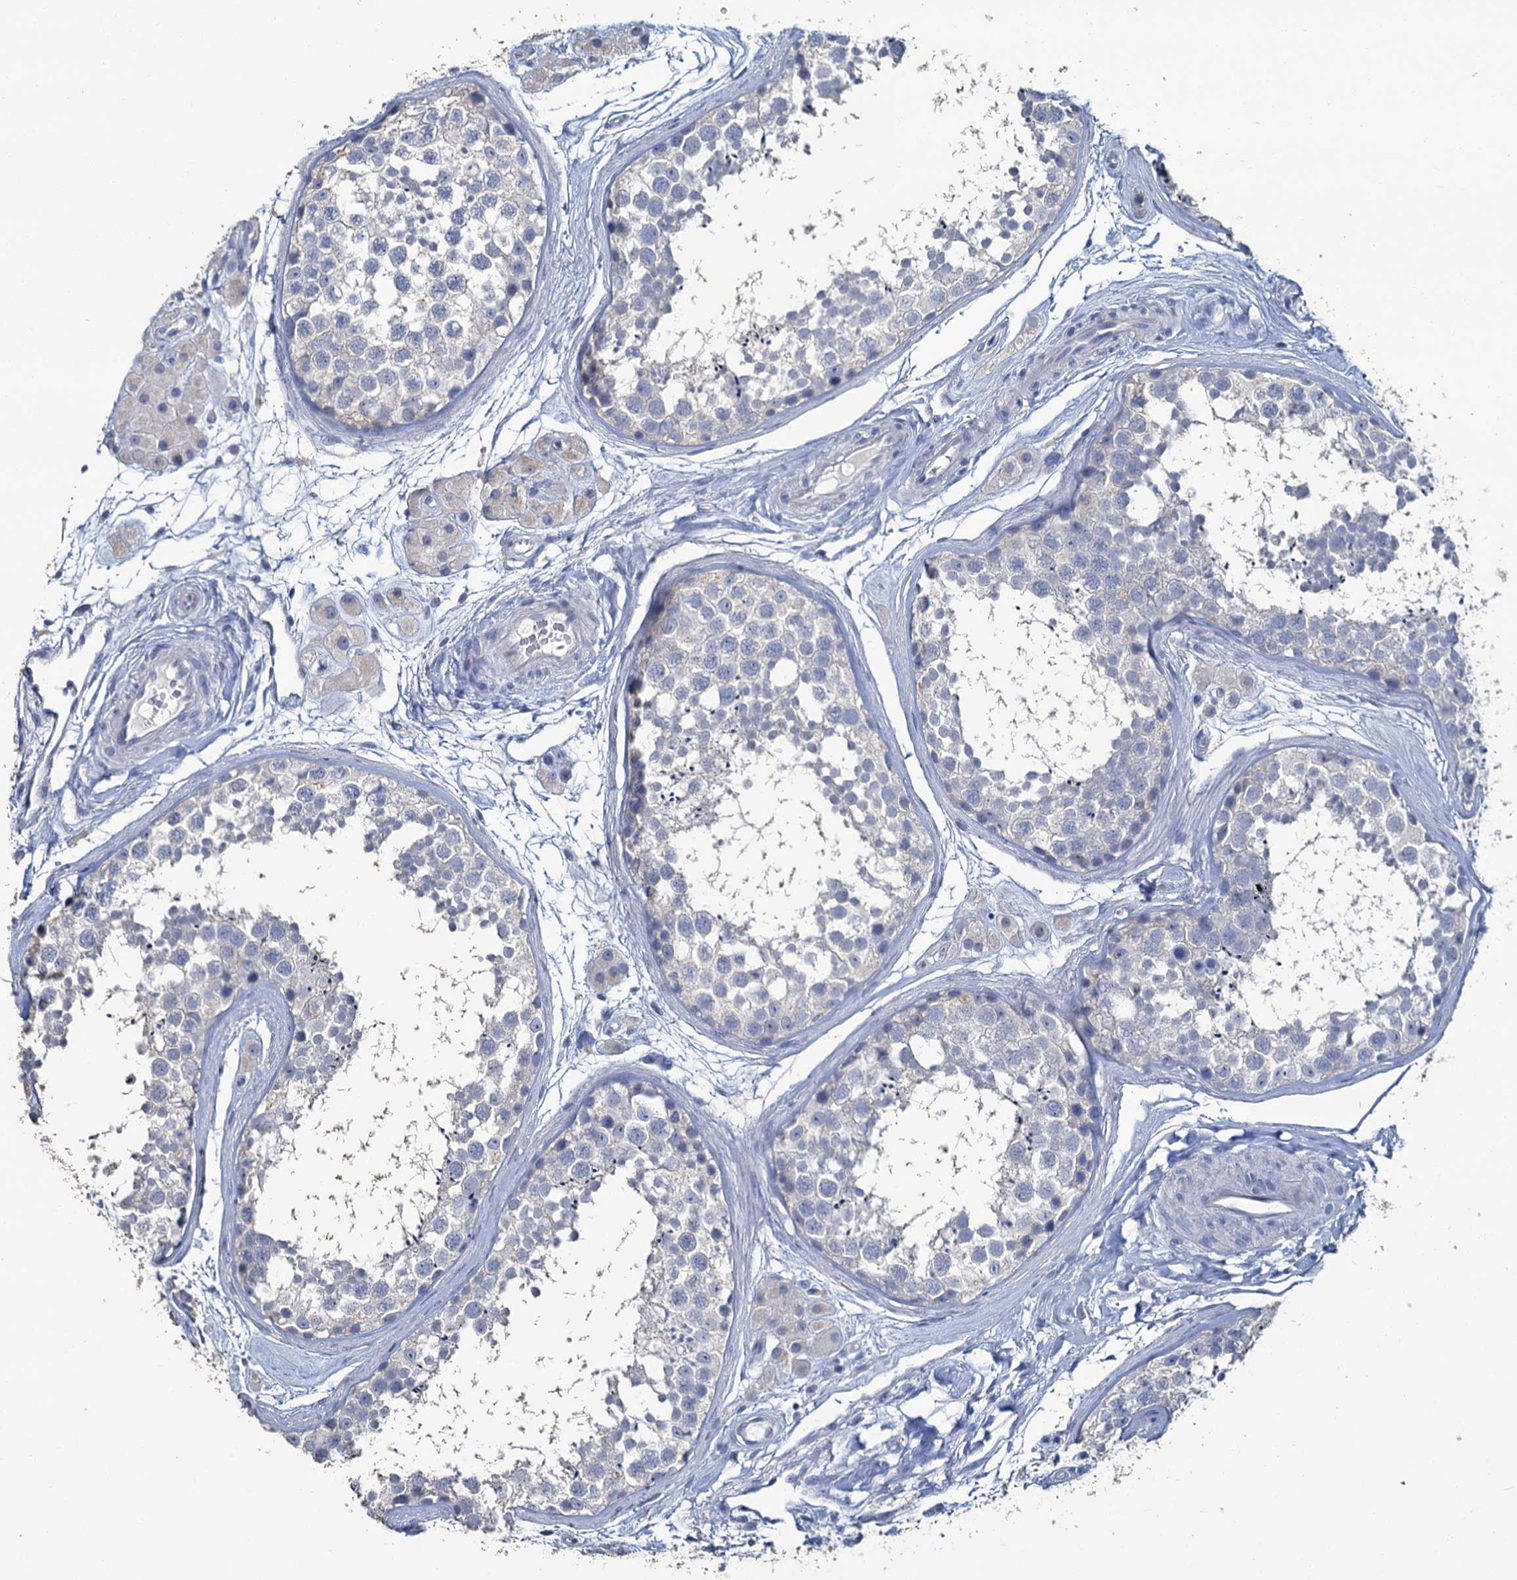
{"staining": {"intensity": "negative", "quantity": "none", "location": "none"}, "tissue": "testis", "cell_type": "Cells in seminiferous ducts", "image_type": "normal", "snomed": [{"axis": "morphology", "description": "Normal tissue, NOS"}, {"axis": "topography", "description": "Testis"}], "caption": "Human testis stained for a protein using immunohistochemistry (IHC) displays no expression in cells in seminiferous ducts.", "gene": "SNCB", "patient": {"sex": "male", "age": 56}}